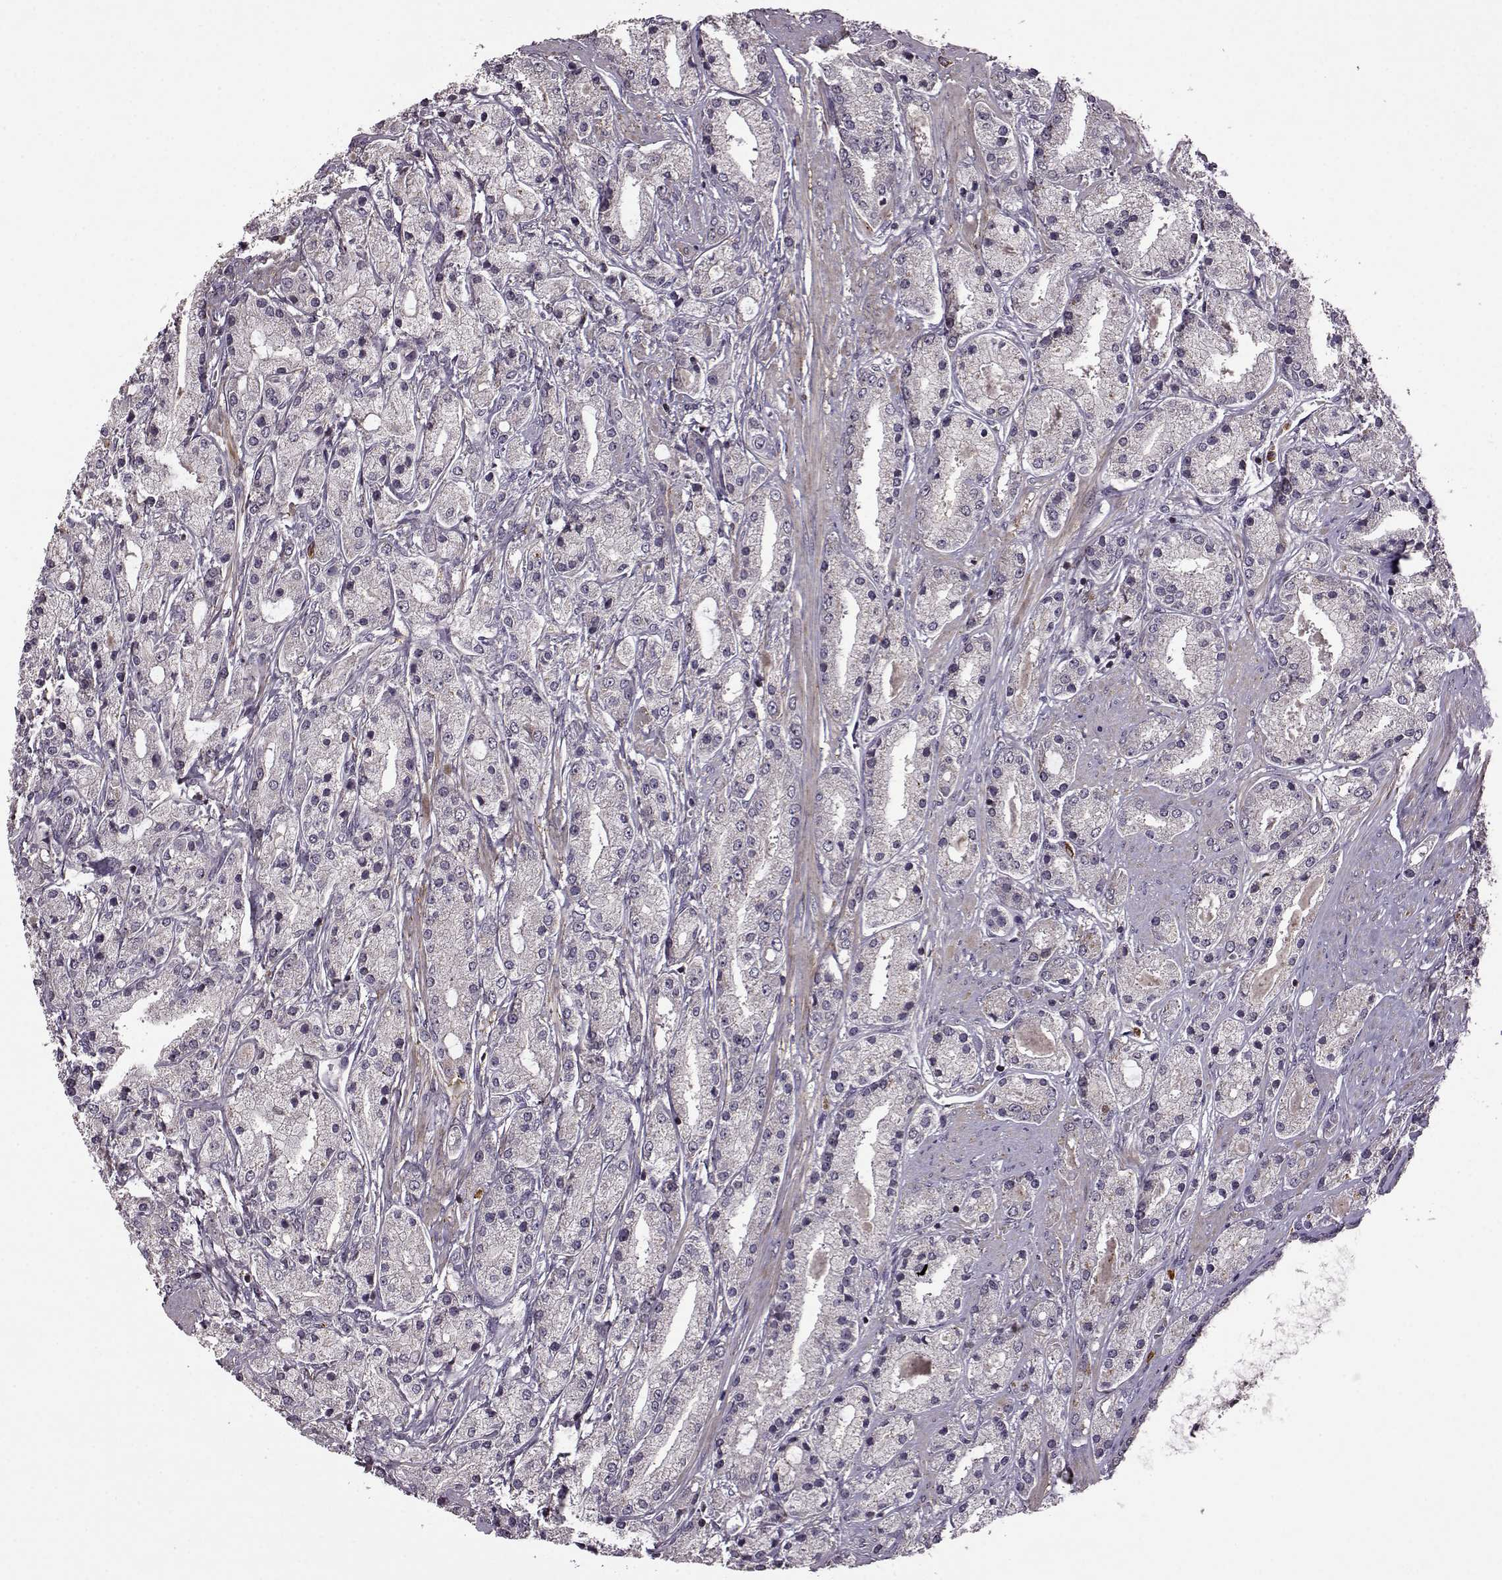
{"staining": {"intensity": "negative", "quantity": "none", "location": "none"}, "tissue": "prostate cancer", "cell_type": "Tumor cells", "image_type": "cancer", "snomed": [{"axis": "morphology", "description": "Adenocarcinoma, High grade"}, {"axis": "topography", "description": "Prostate"}], "caption": "Immunohistochemistry (IHC) of human high-grade adenocarcinoma (prostate) displays no expression in tumor cells.", "gene": "TRMU", "patient": {"sex": "male", "age": 67}}